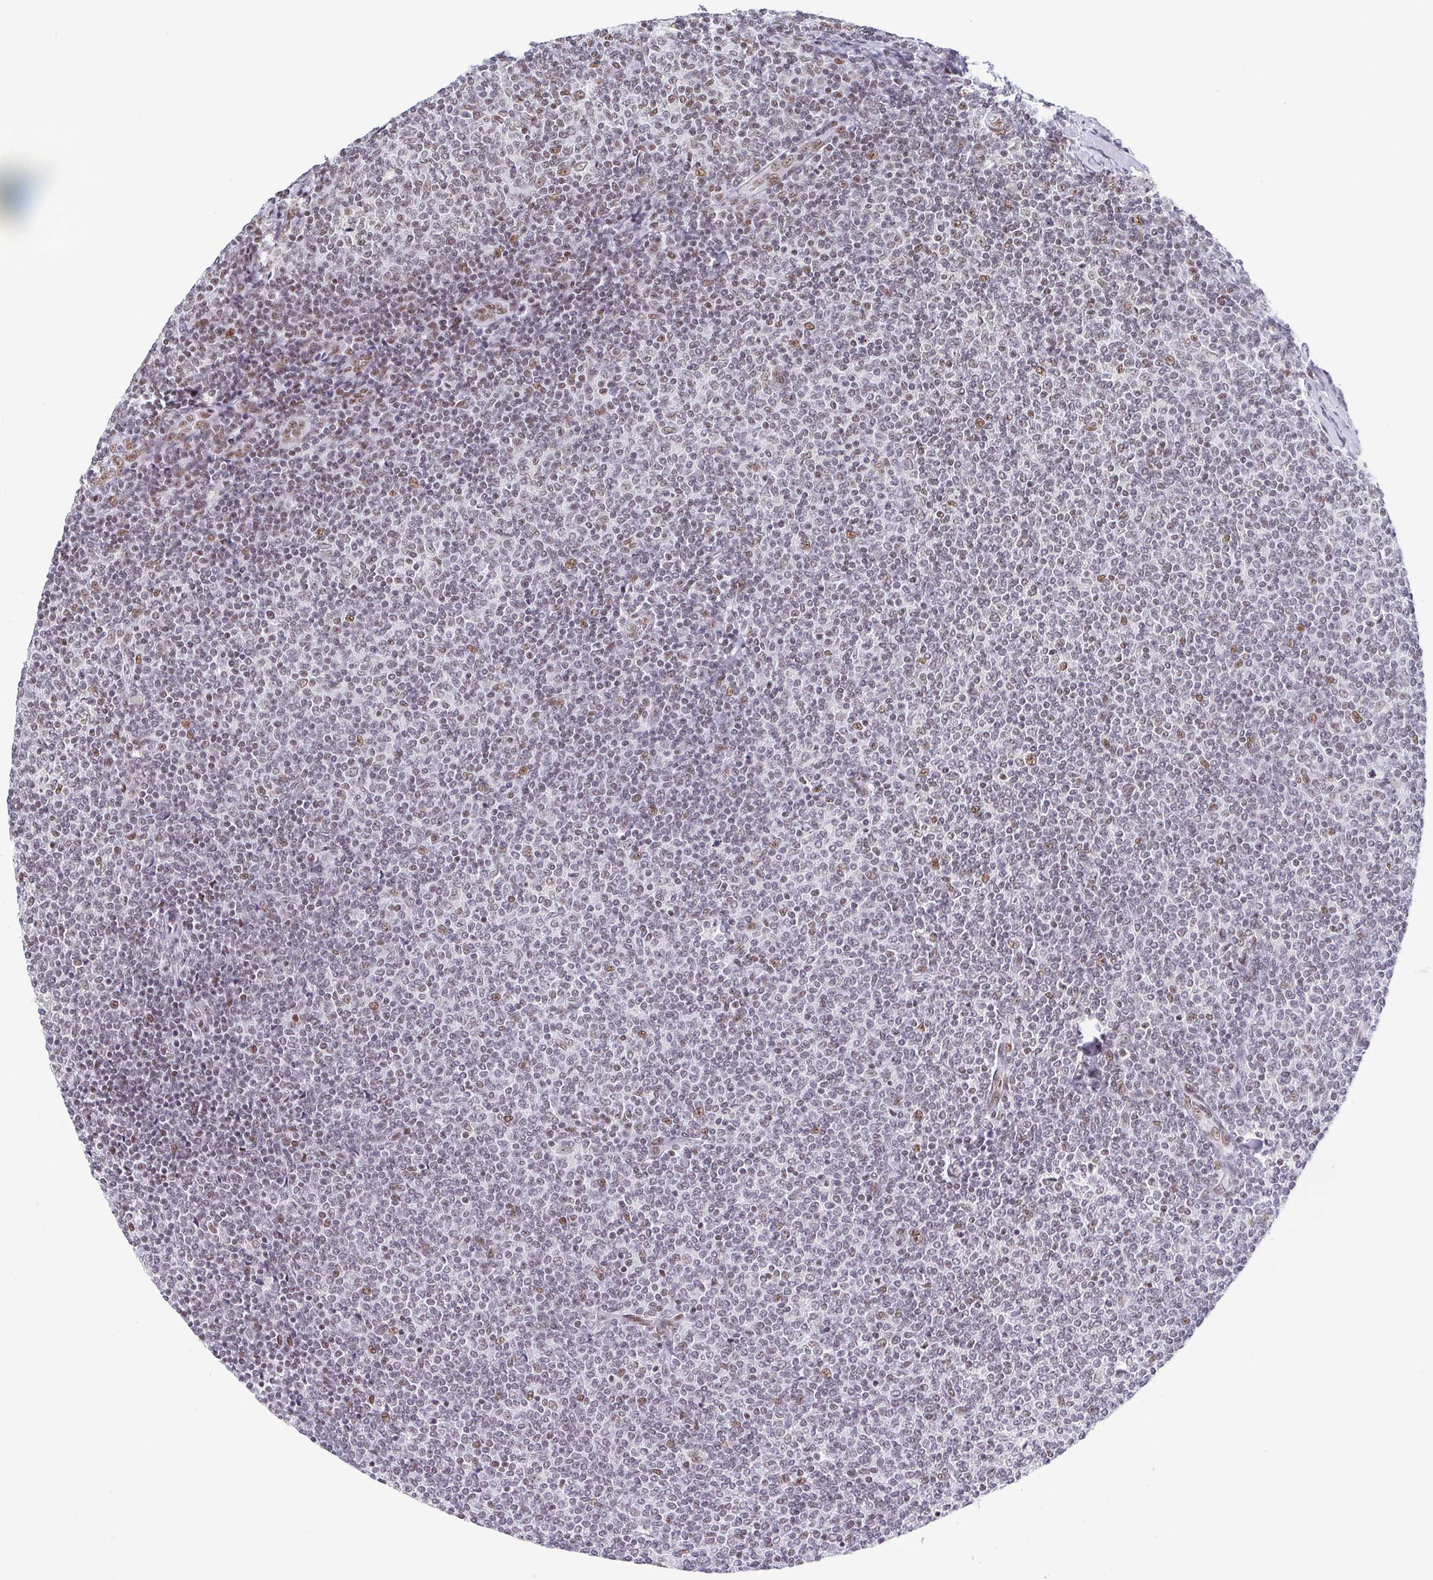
{"staining": {"intensity": "moderate", "quantity": "25%-75%", "location": "nuclear"}, "tissue": "lymphoma", "cell_type": "Tumor cells", "image_type": "cancer", "snomed": [{"axis": "morphology", "description": "Malignant lymphoma, non-Hodgkin's type, Low grade"}, {"axis": "topography", "description": "Lymph node"}], "caption": "A brown stain shows moderate nuclear expression of a protein in human low-grade malignant lymphoma, non-Hodgkin's type tumor cells.", "gene": "SLC7A10", "patient": {"sex": "male", "age": 52}}